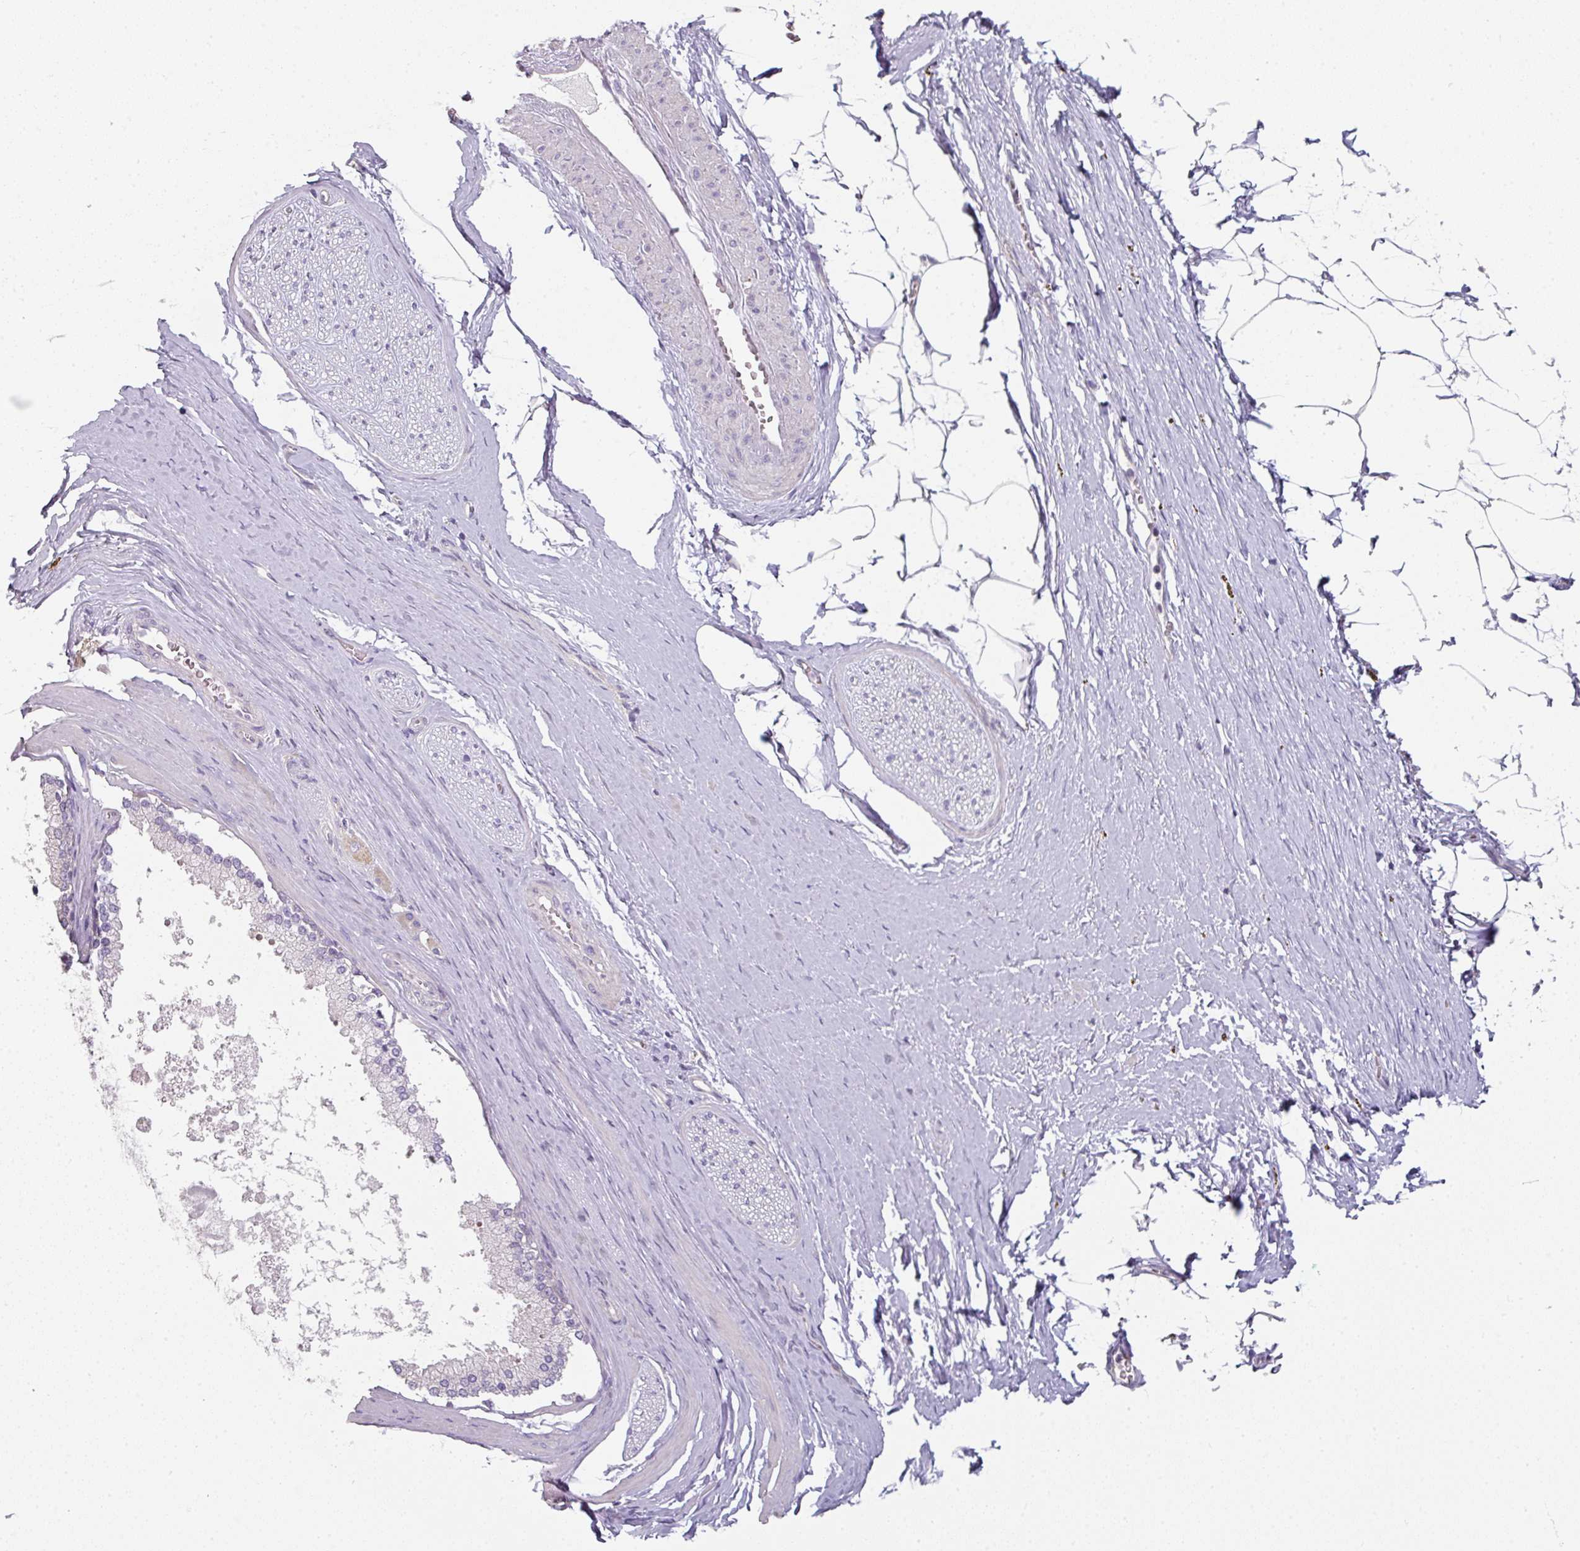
{"staining": {"intensity": "negative", "quantity": "none", "location": "none"}, "tissue": "adipose tissue", "cell_type": "Adipocytes", "image_type": "normal", "snomed": [{"axis": "morphology", "description": "Normal tissue, NOS"}, {"axis": "morphology", "description": "Adenocarcinoma, High grade"}, {"axis": "topography", "description": "Prostate"}, {"axis": "topography", "description": "Peripheral nerve tissue"}], "caption": "Protein analysis of benign adipose tissue exhibits no significant expression in adipocytes.", "gene": "C19orf33", "patient": {"sex": "male", "age": 68}}